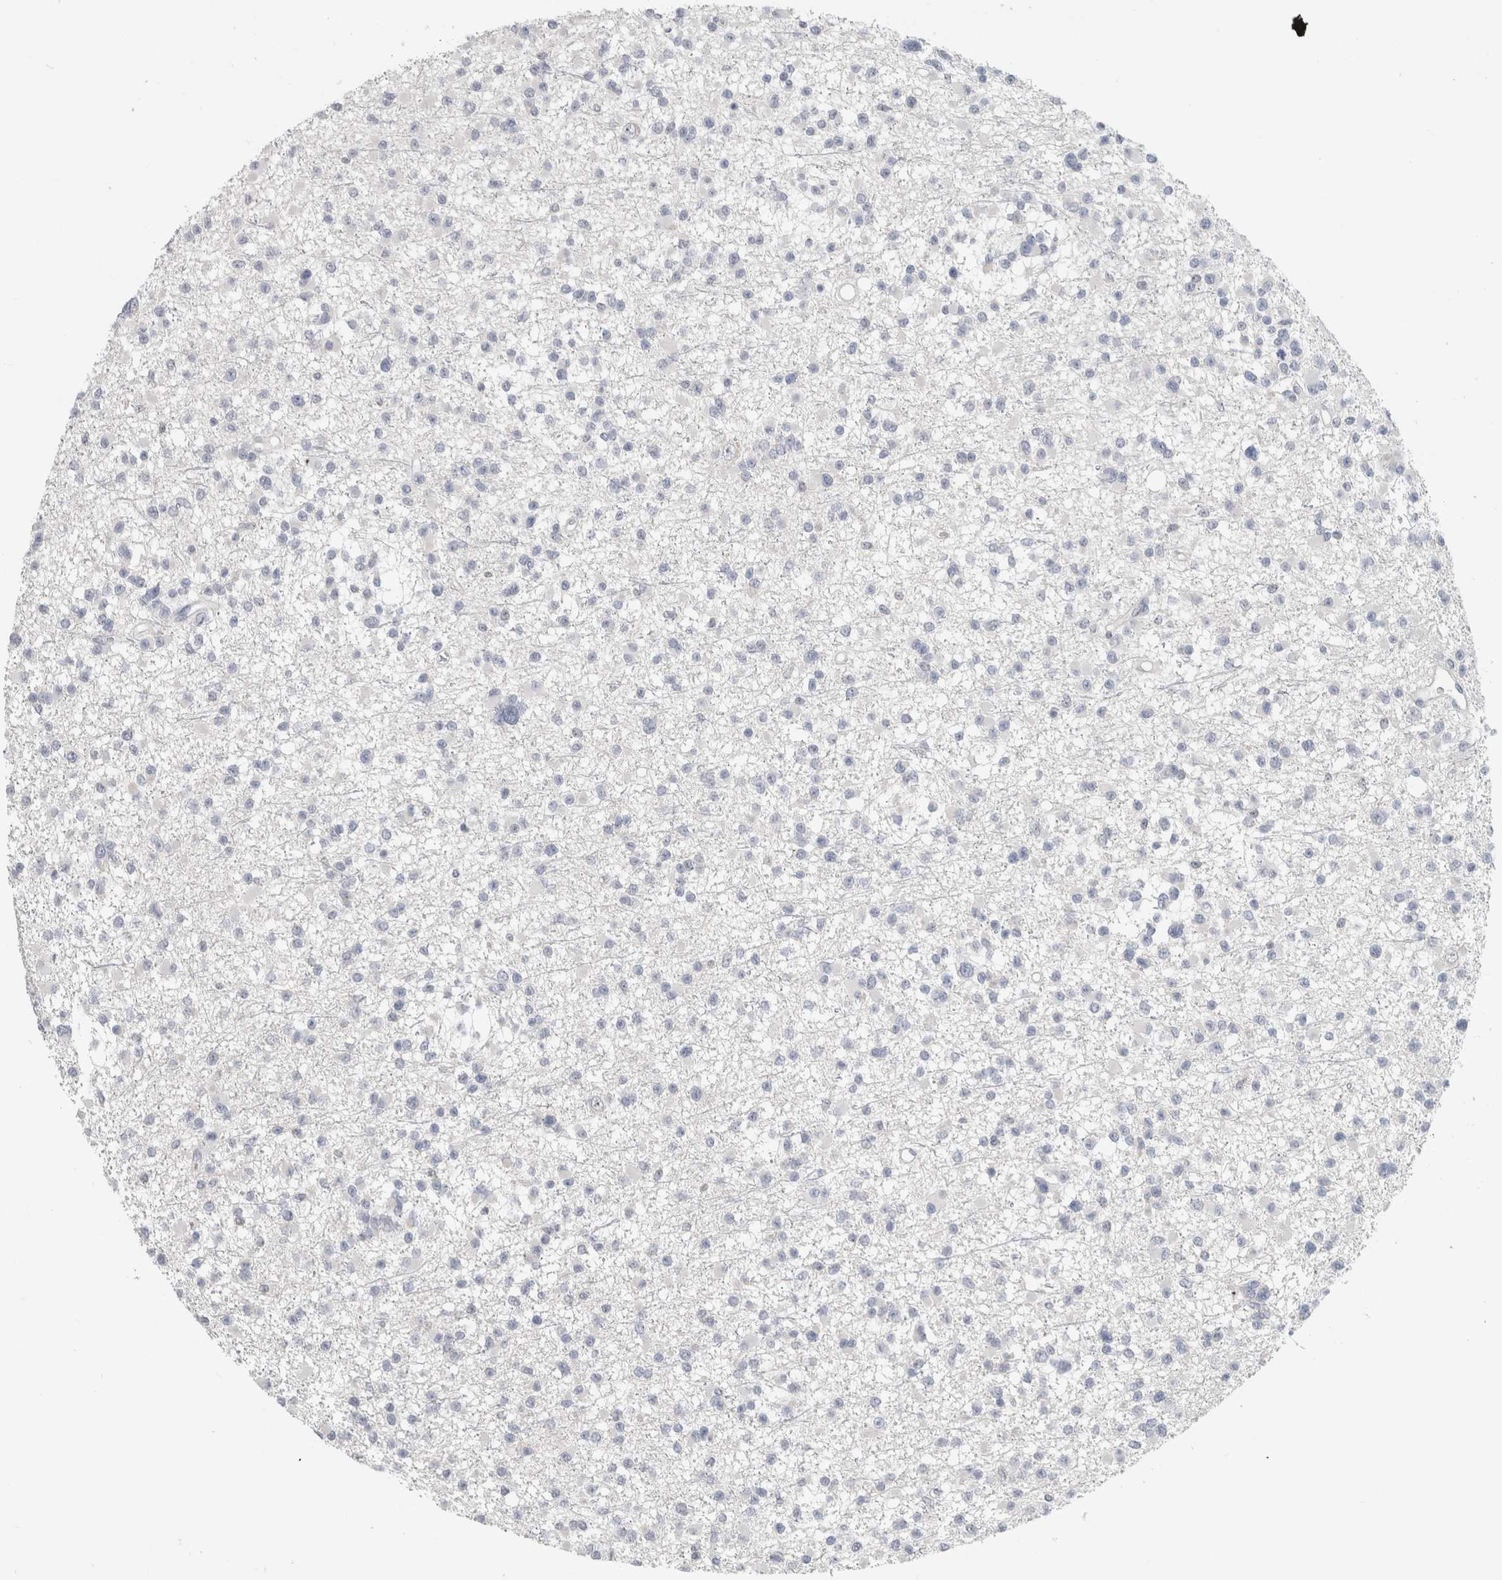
{"staining": {"intensity": "negative", "quantity": "none", "location": "none"}, "tissue": "glioma", "cell_type": "Tumor cells", "image_type": "cancer", "snomed": [{"axis": "morphology", "description": "Glioma, malignant, Low grade"}, {"axis": "topography", "description": "Brain"}], "caption": "Immunohistochemistry (IHC) histopathology image of neoplastic tissue: glioma stained with DAB (3,3'-diaminobenzidine) shows no significant protein expression in tumor cells.", "gene": "FMR1NB", "patient": {"sex": "female", "age": 22}}